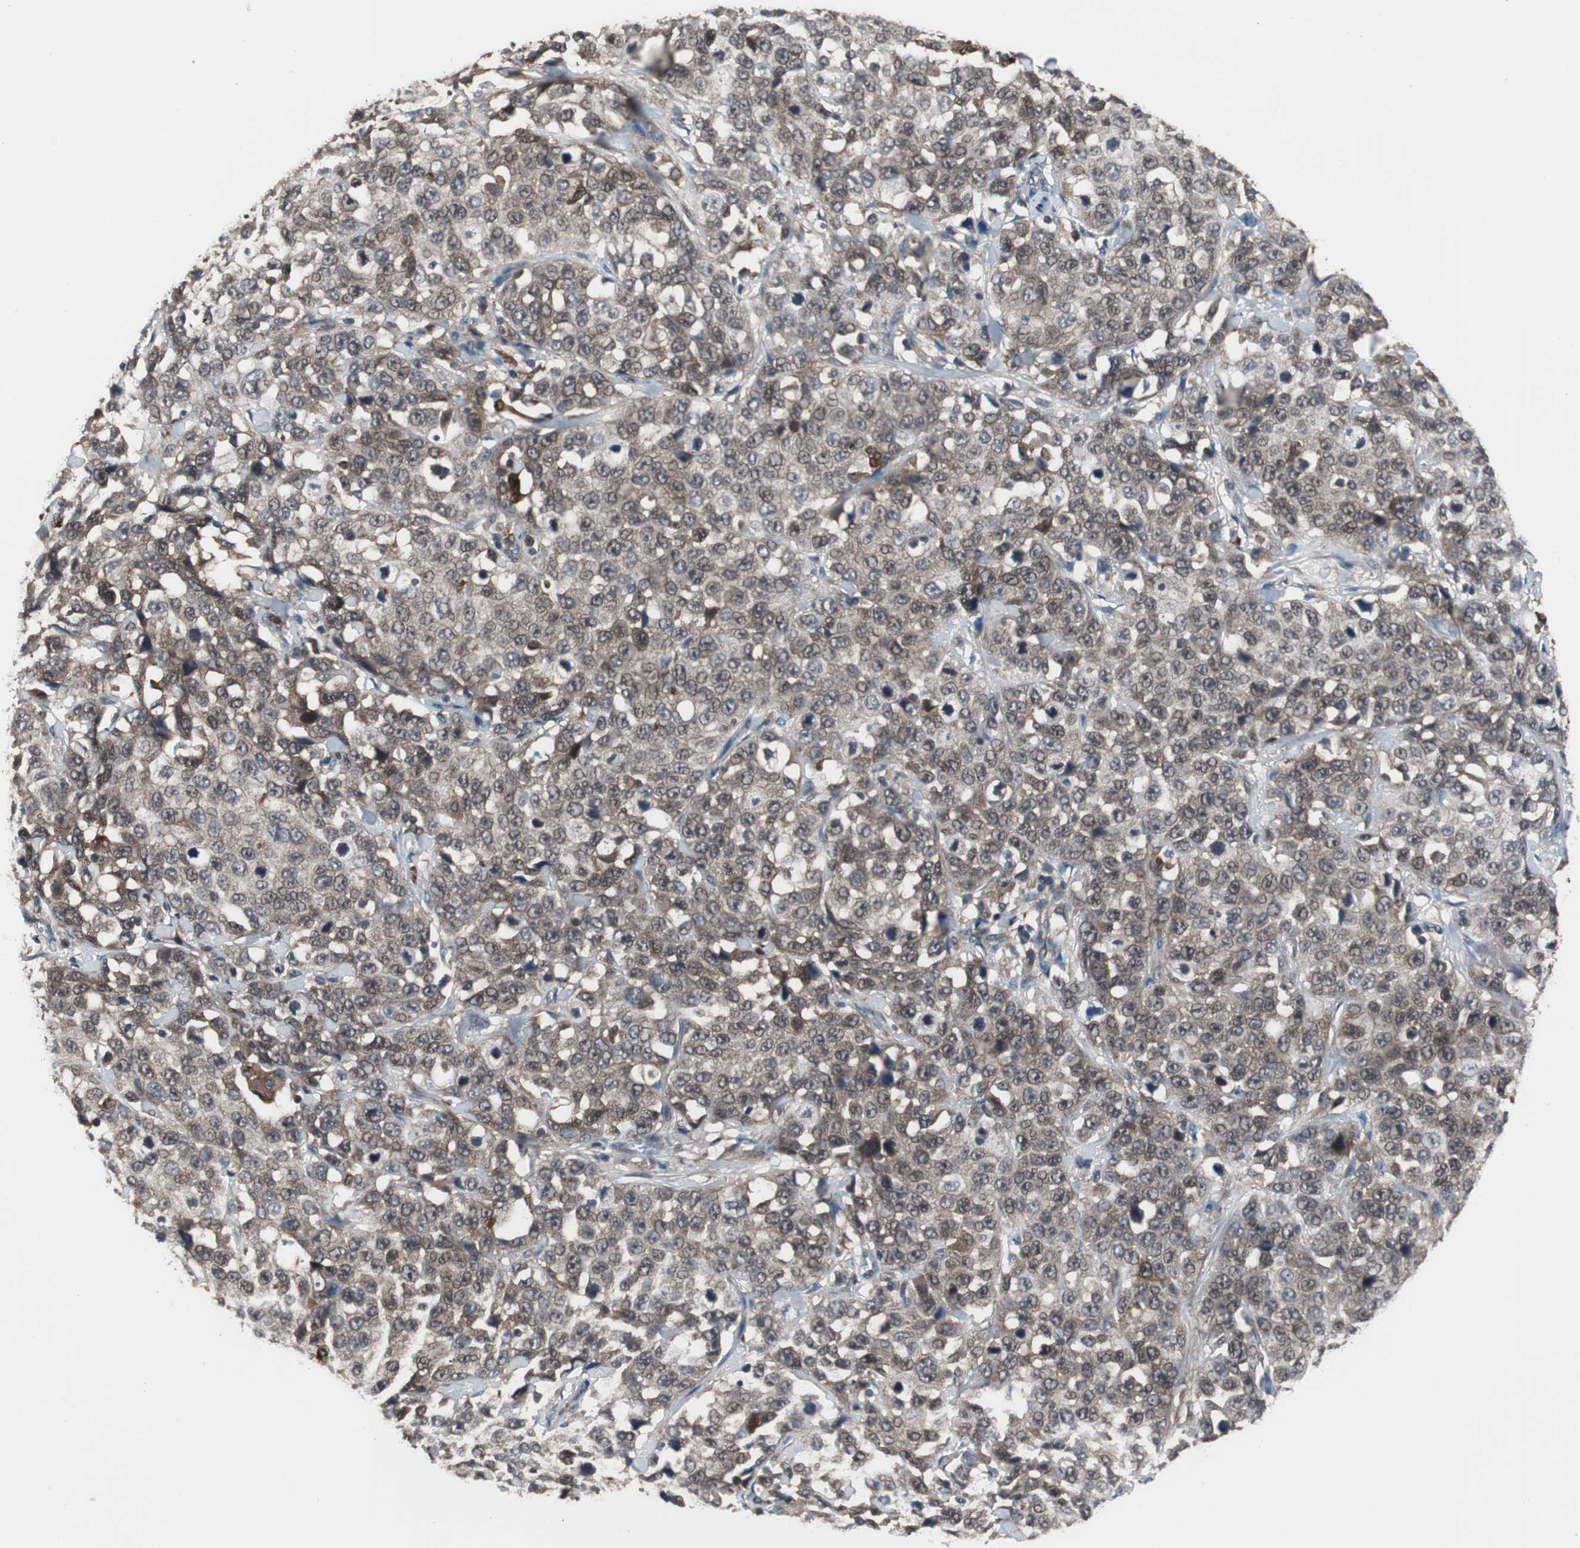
{"staining": {"intensity": "weak", "quantity": ">75%", "location": "cytoplasmic/membranous"}, "tissue": "stomach cancer", "cell_type": "Tumor cells", "image_type": "cancer", "snomed": [{"axis": "morphology", "description": "Normal tissue, NOS"}, {"axis": "morphology", "description": "Adenocarcinoma, NOS"}, {"axis": "topography", "description": "Stomach"}], "caption": "IHC histopathology image of neoplastic tissue: human stomach adenocarcinoma stained using IHC displays low levels of weak protein expression localized specifically in the cytoplasmic/membranous of tumor cells, appearing as a cytoplasmic/membranous brown color.", "gene": "PAK1", "patient": {"sex": "male", "age": 48}}